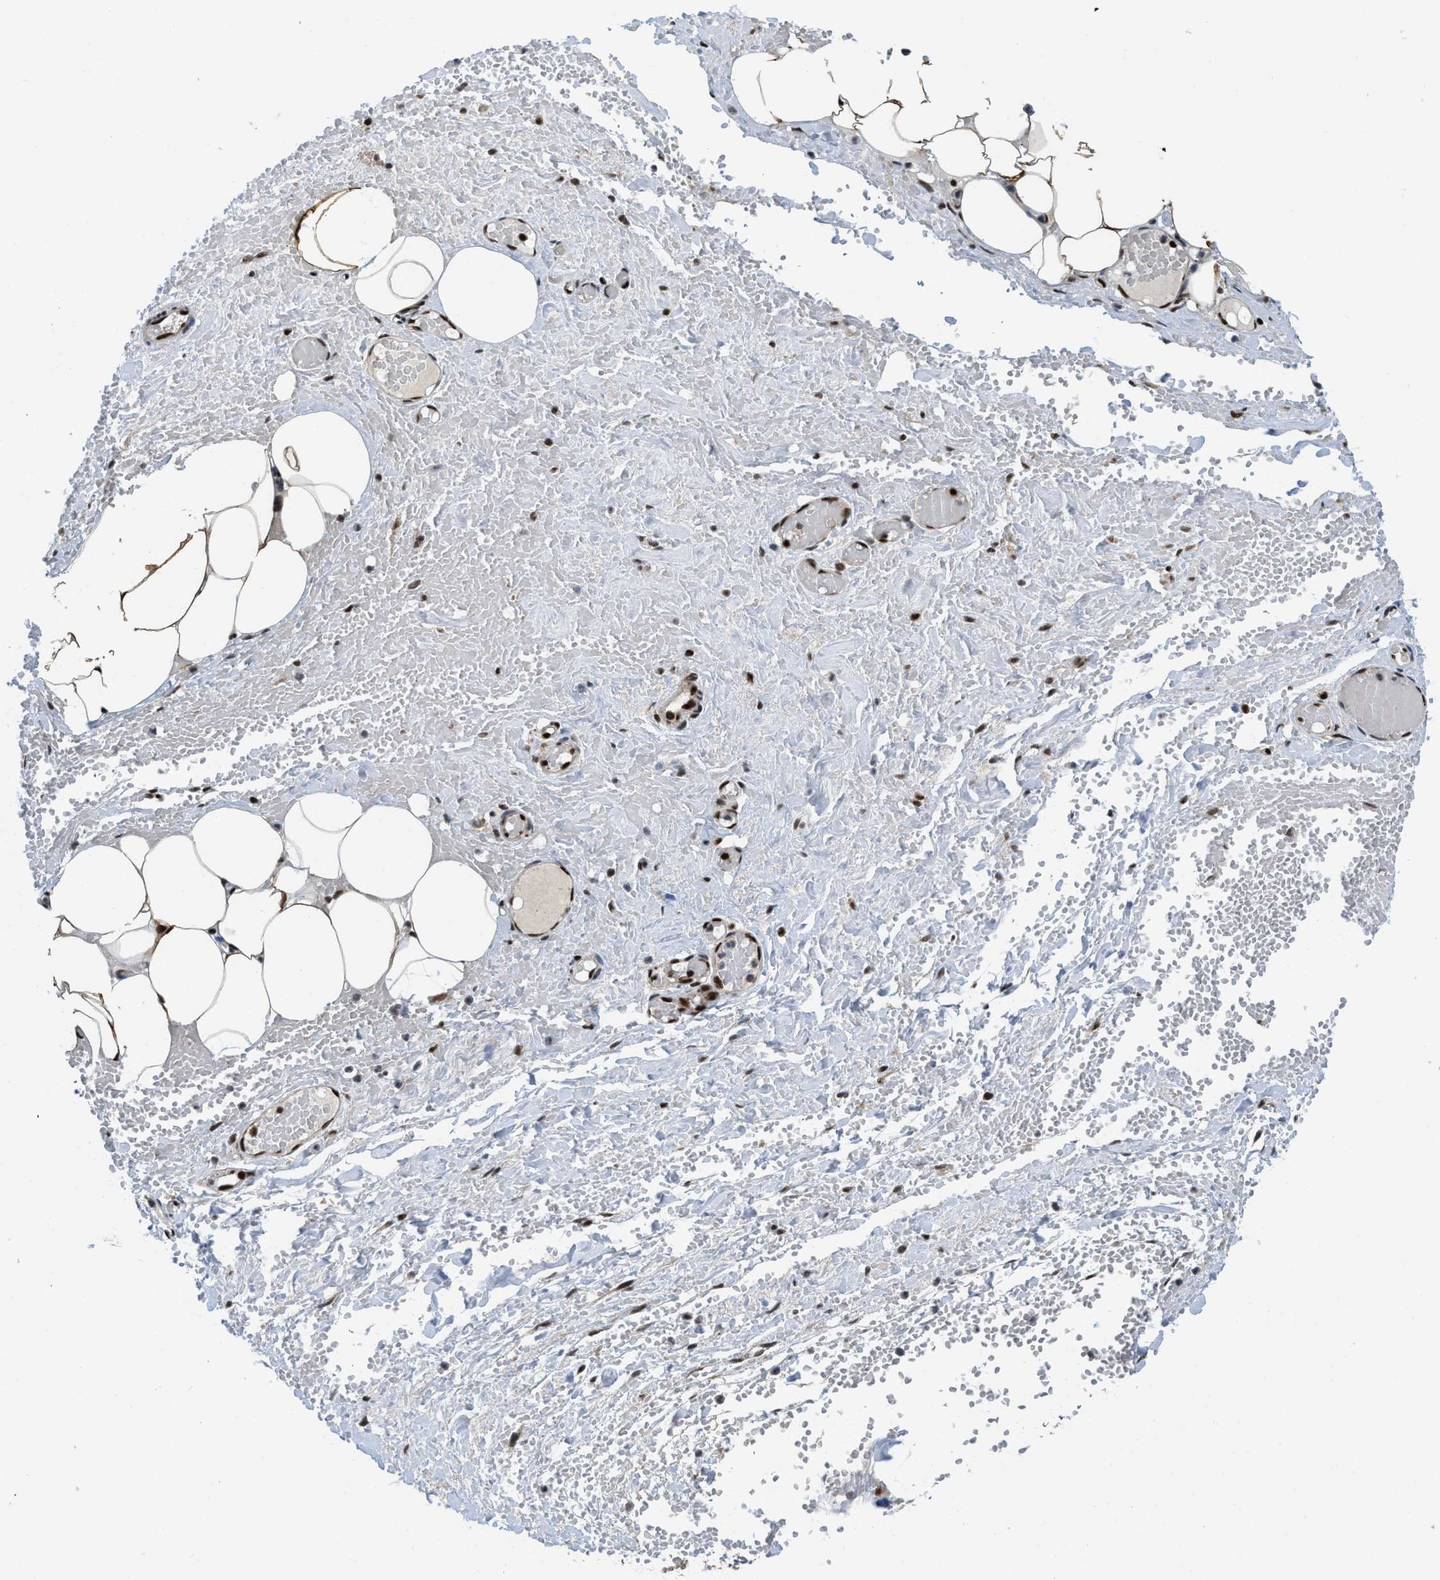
{"staining": {"intensity": "strong", "quantity": ">75%", "location": "cytoplasmic/membranous,nuclear"}, "tissue": "adipose tissue", "cell_type": "Adipocytes", "image_type": "normal", "snomed": [{"axis": "morphology", "description": "Normal tissue, NOS"}, {"axis": "topography", "description": "Soft tissue"}, {"axis": "topography", "description": "Vascular tissue"}], "caption": "Benign adipose tissue was stained to show a protein in brown. There is high levels of strong cytoplasmic/membranous,nuclear staining in approximately >75% of adipocytes.", "gene": "RFX5", "patient": {"sex": "female", "age": 35}}